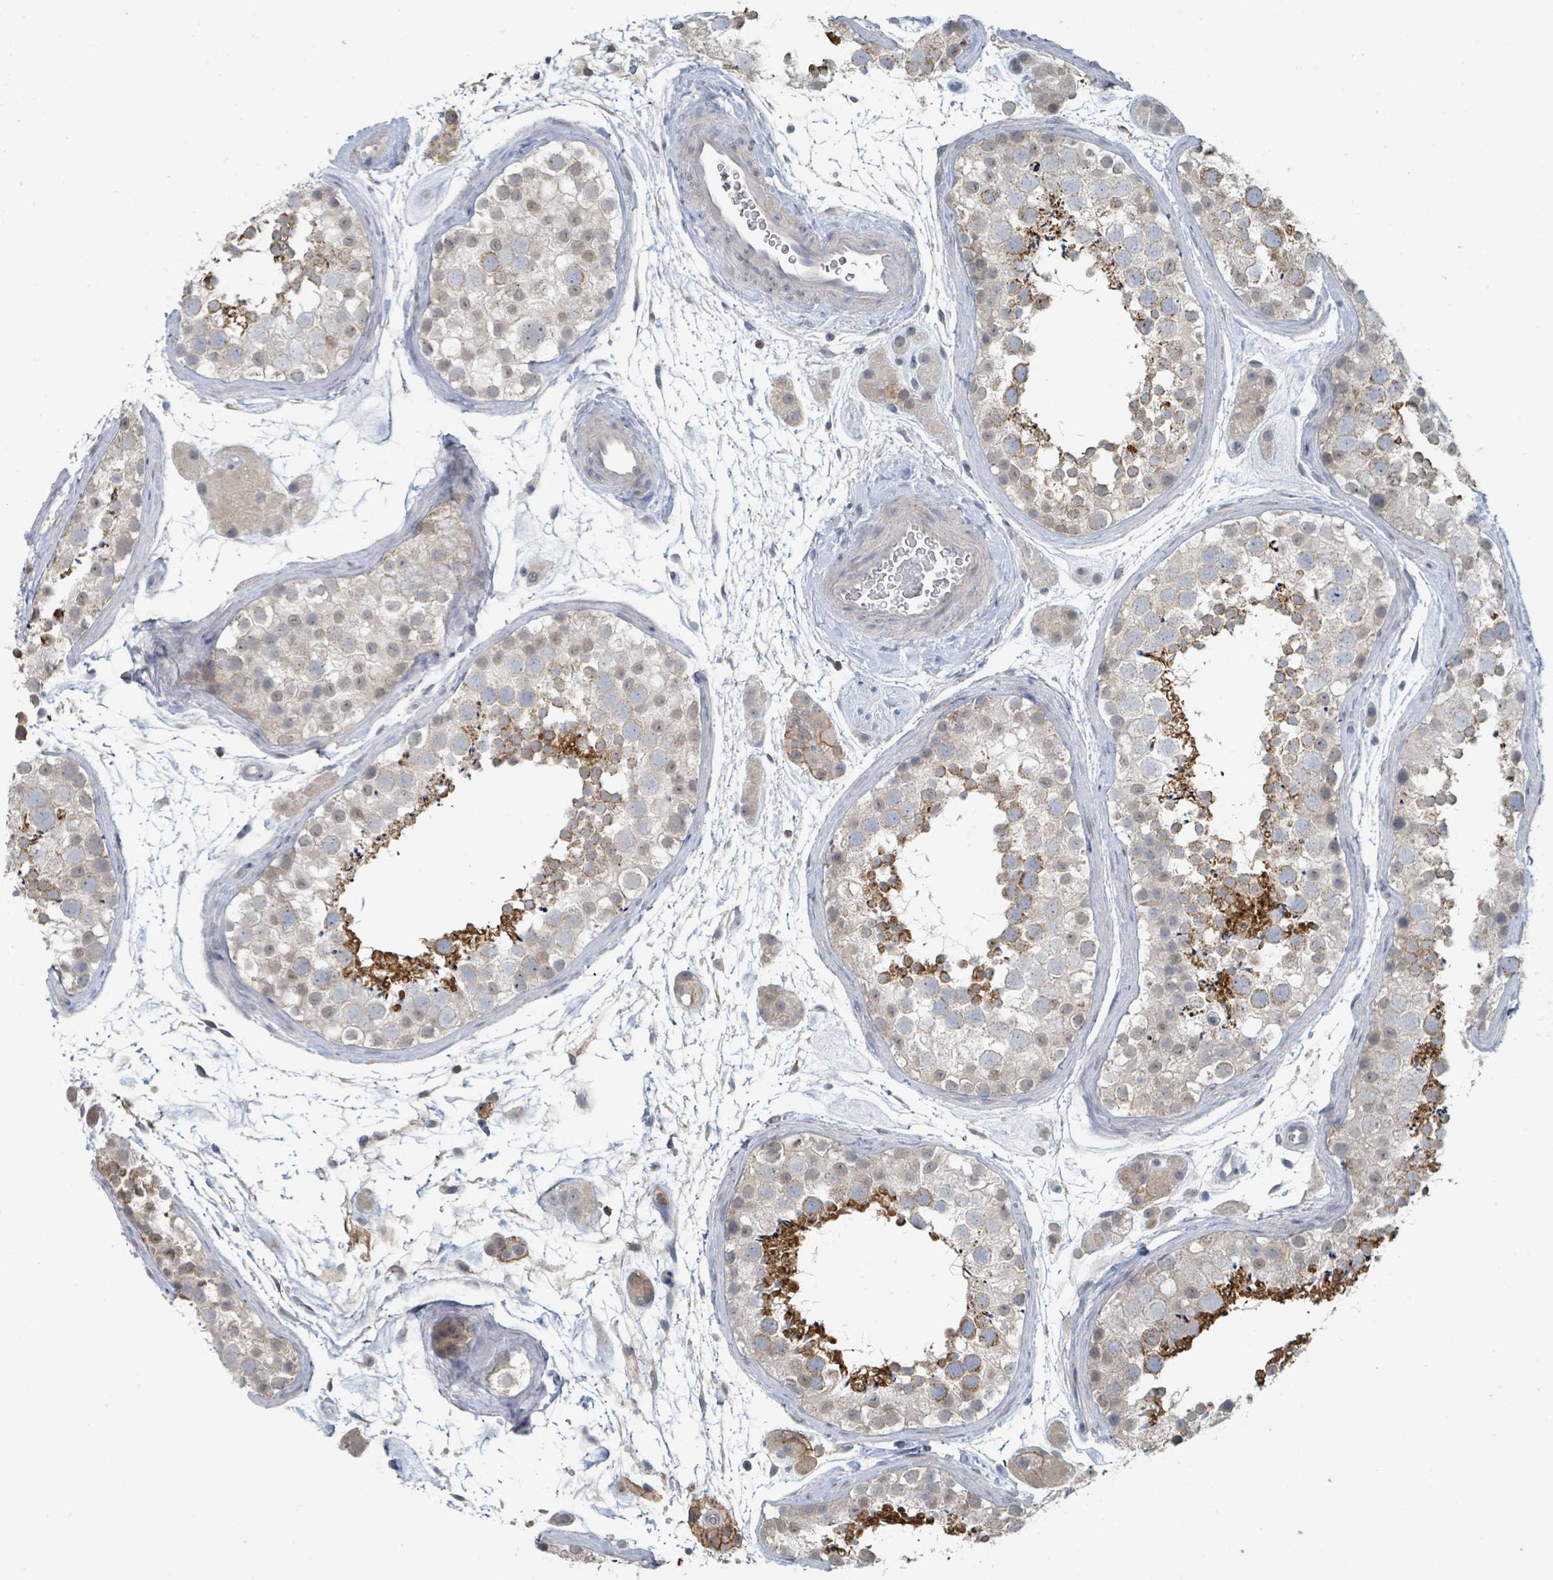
{"staining": {"intensity": "moderate", "quantity": "25%-75%", "location": "cytoplasmic/membranous"}, "tissue": "testis", "cell_type": "Cells in seminiferous ducts", "image_type": "normal", "snomed": [{"axis": "morphology", "description": "Normal tissue, NOS"}, {"axis": "topography", "description": "Testis"}], "caption": "Immunohistochemical staining of benign human testis exhibits 25%-75% levels of moderate cytoplasmic/membranous protein expression in about 25%-75% of cells in seminiferous ducts.", "gene": "LRRC42", "patient": {"sex": "male", "age": 41}}